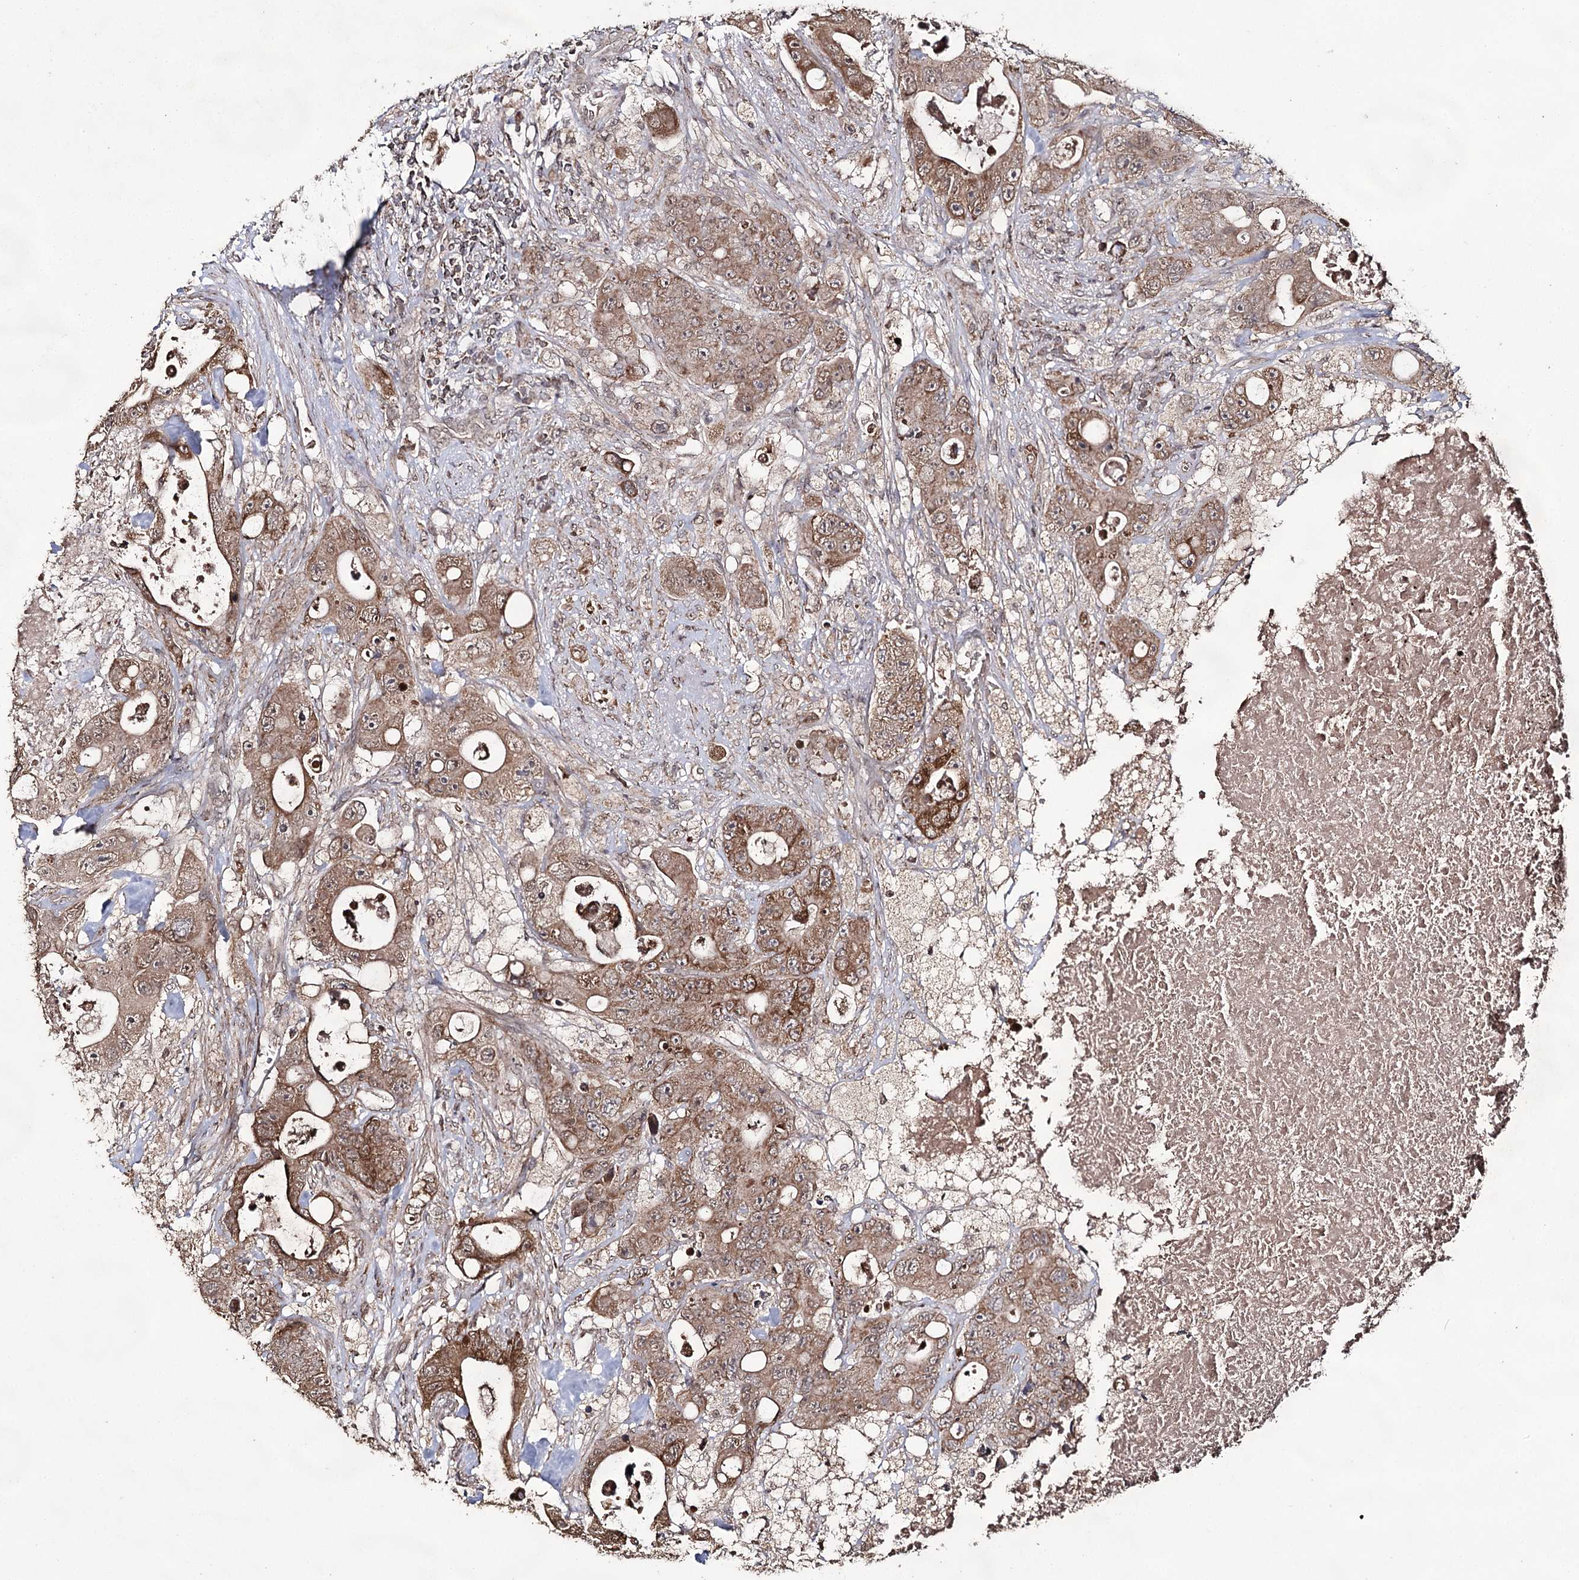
{"staining": {"intensity": "moderate", "quantity": ">75%", "location": "cytoplasmic/membranous"}, "tissue": "colorectal cancer", "cell_type": "Tumor cells", "image_type": "cancer", "snomed": [{"axis": "morphology", "description": "Adenocarcinoma, NOS"}, {"axis": "topography", "description": "Colon"}], "caption": "Tumor cells exhibit medium levels of moderate cytoplasmic/membranous staining in approximately >75% of cells in human adenocarcinoma (colorectal). Immunohistochemistry stains the protein in brown and the nuclei are stained blue.", "gene": "ACTR6", "patient": {"sex": "female", "age": 46}}